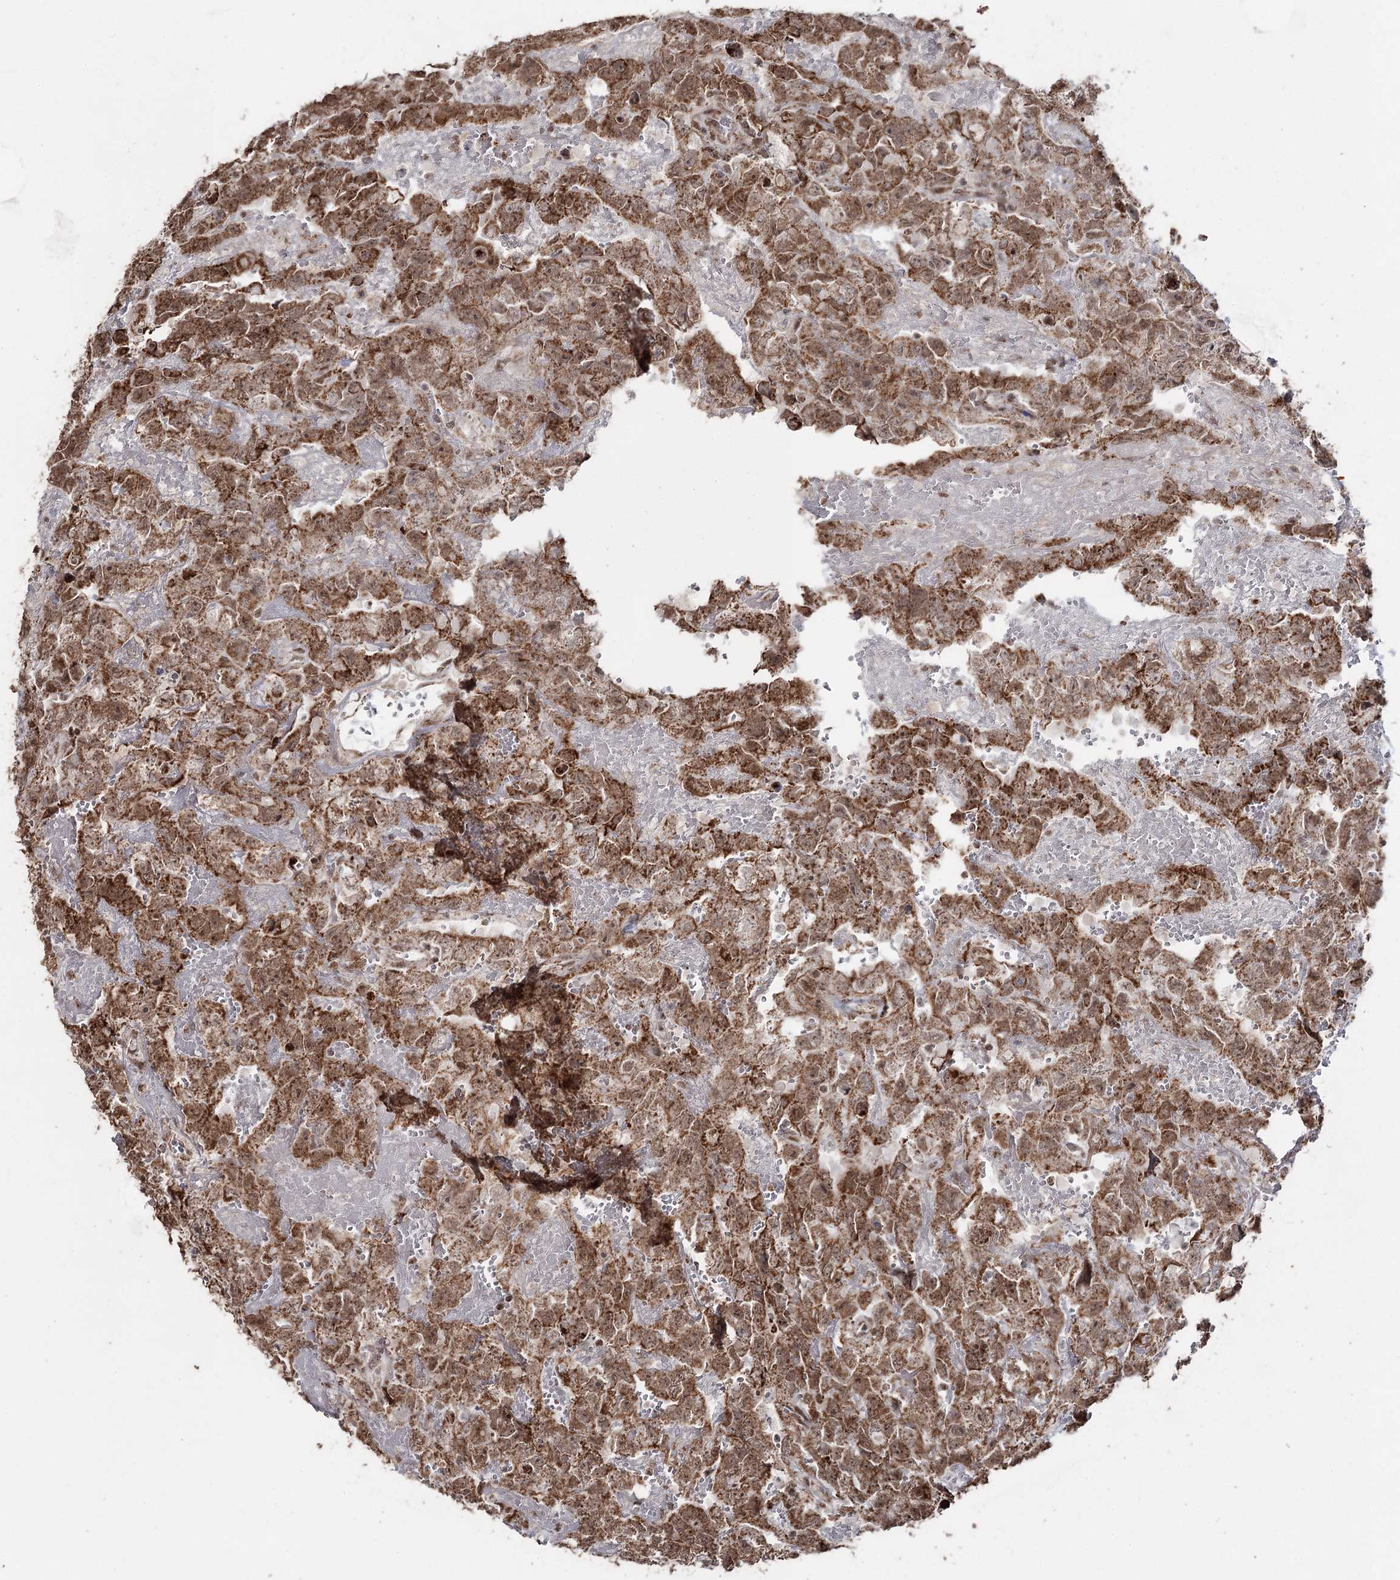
{"staining": {"intensity": "moderate", "quantity": ">75%", "location": "cytoplasmic/membranous,nuclear"}, "tissue": "testis cancer", "cell_type": "Tumor cells", "image_type": "cancer", "snomed": [{"axis": "morphology", "description": "Carcinoma, Embryonal, NOS"}, {"axis": "topography", "description": "Testis"}], "caption": "Approximately >75% of tumor cells in human testis embryonal carcinoma show moderate cytoplasmic/membranous and nuclear protein expression as visualized by brown immunohistochemical staining.", "gene": "PDHX", "patient": {"sex": "male", "age": 45}}